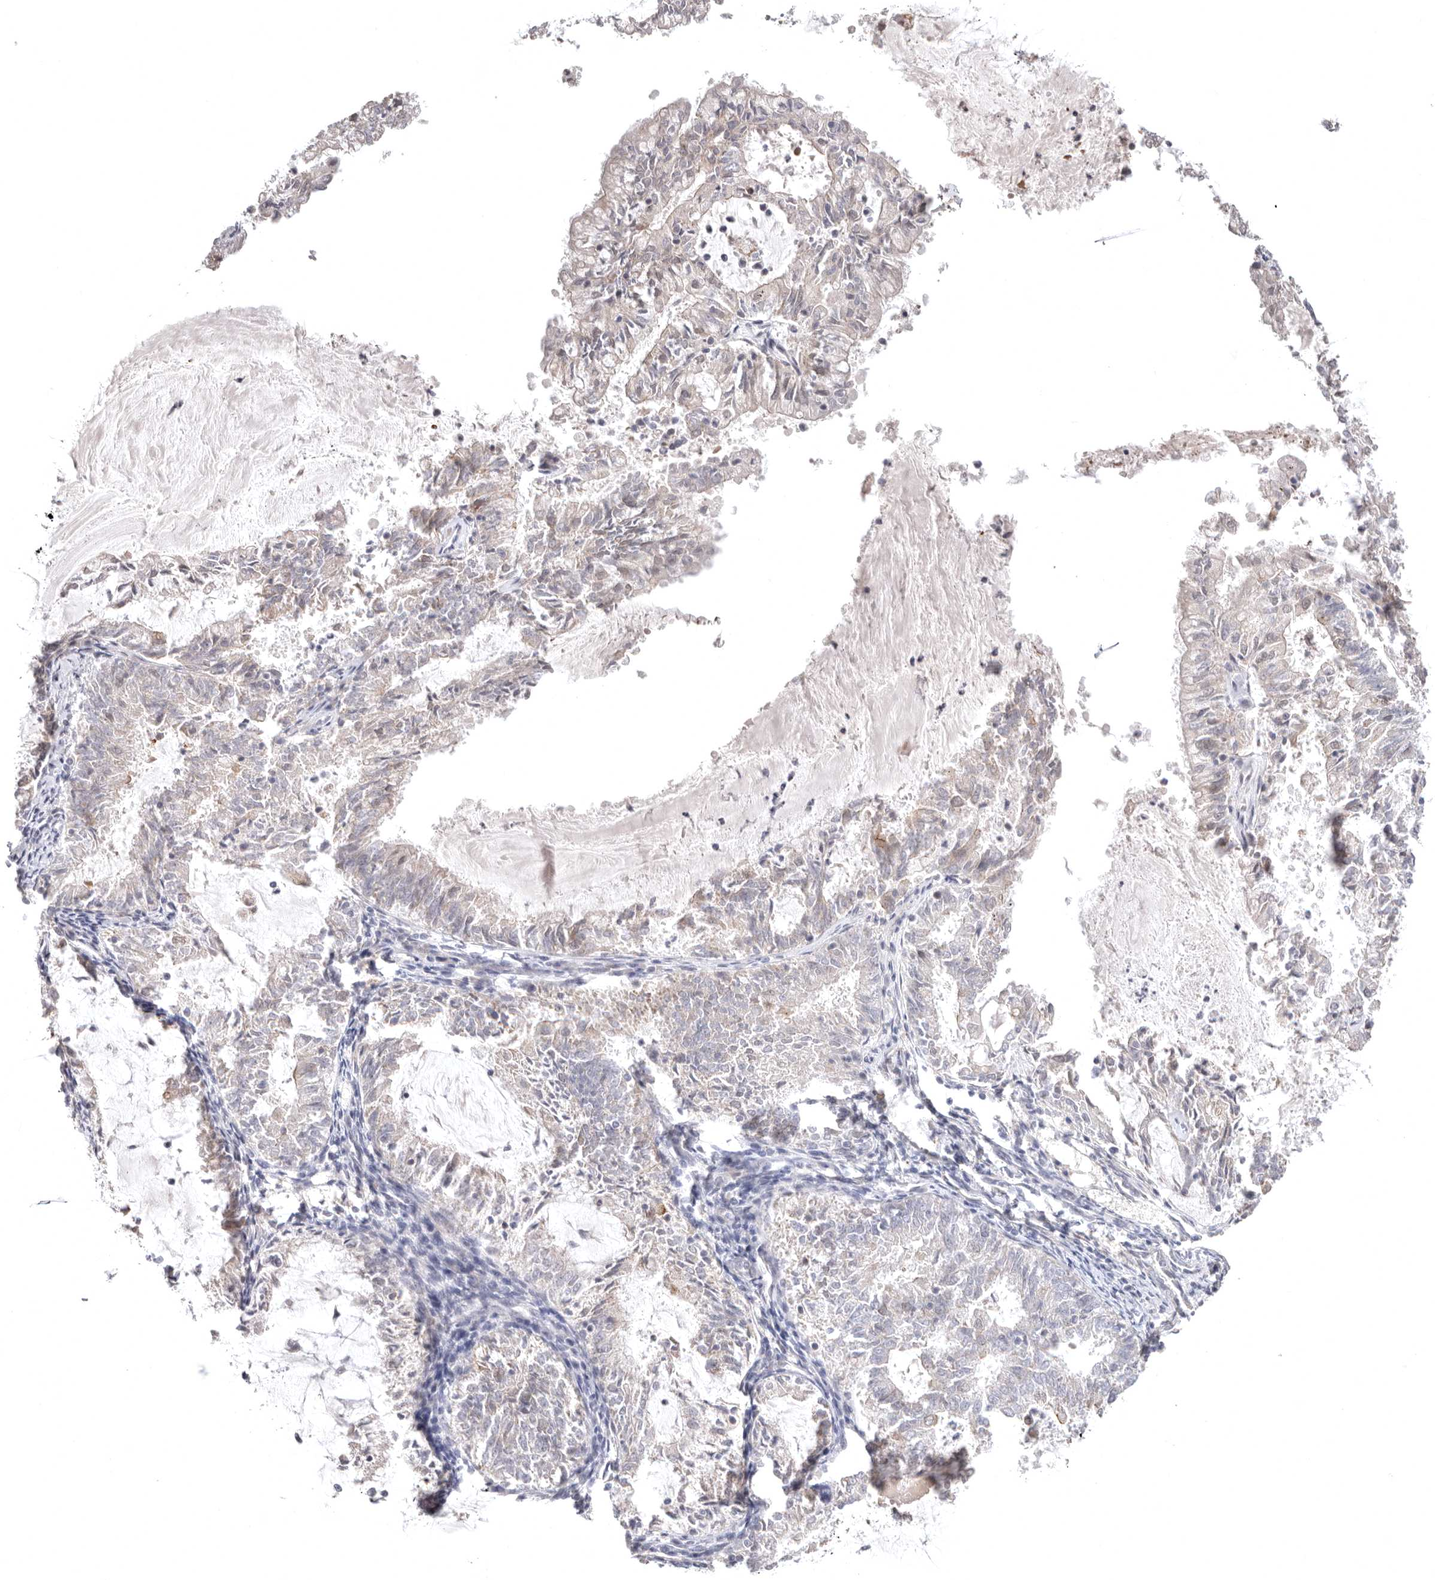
{"staining": {"intensity": "negative", "quantity": "none", "location": "none"}, "tissue": "endometrial cancer", "cell_type": "Tumor cells", "image_type": "cancer", "snomed": [{"axis": "morphology", "description": "Adenocarcinoma, NOS"}, {"axis": "topography", "description": "Endometrium"}], "caption": "Tumor cells show no significant protein staining in endometrial adenocarcinoma. The staining was performed using DAB to visualize the protein expression in brown, while the nuclei were stained in blue with hematoxylin (Magnification: 20x).", "gene": "SZT2", "patient": {"sex": "female", "age": 57}}